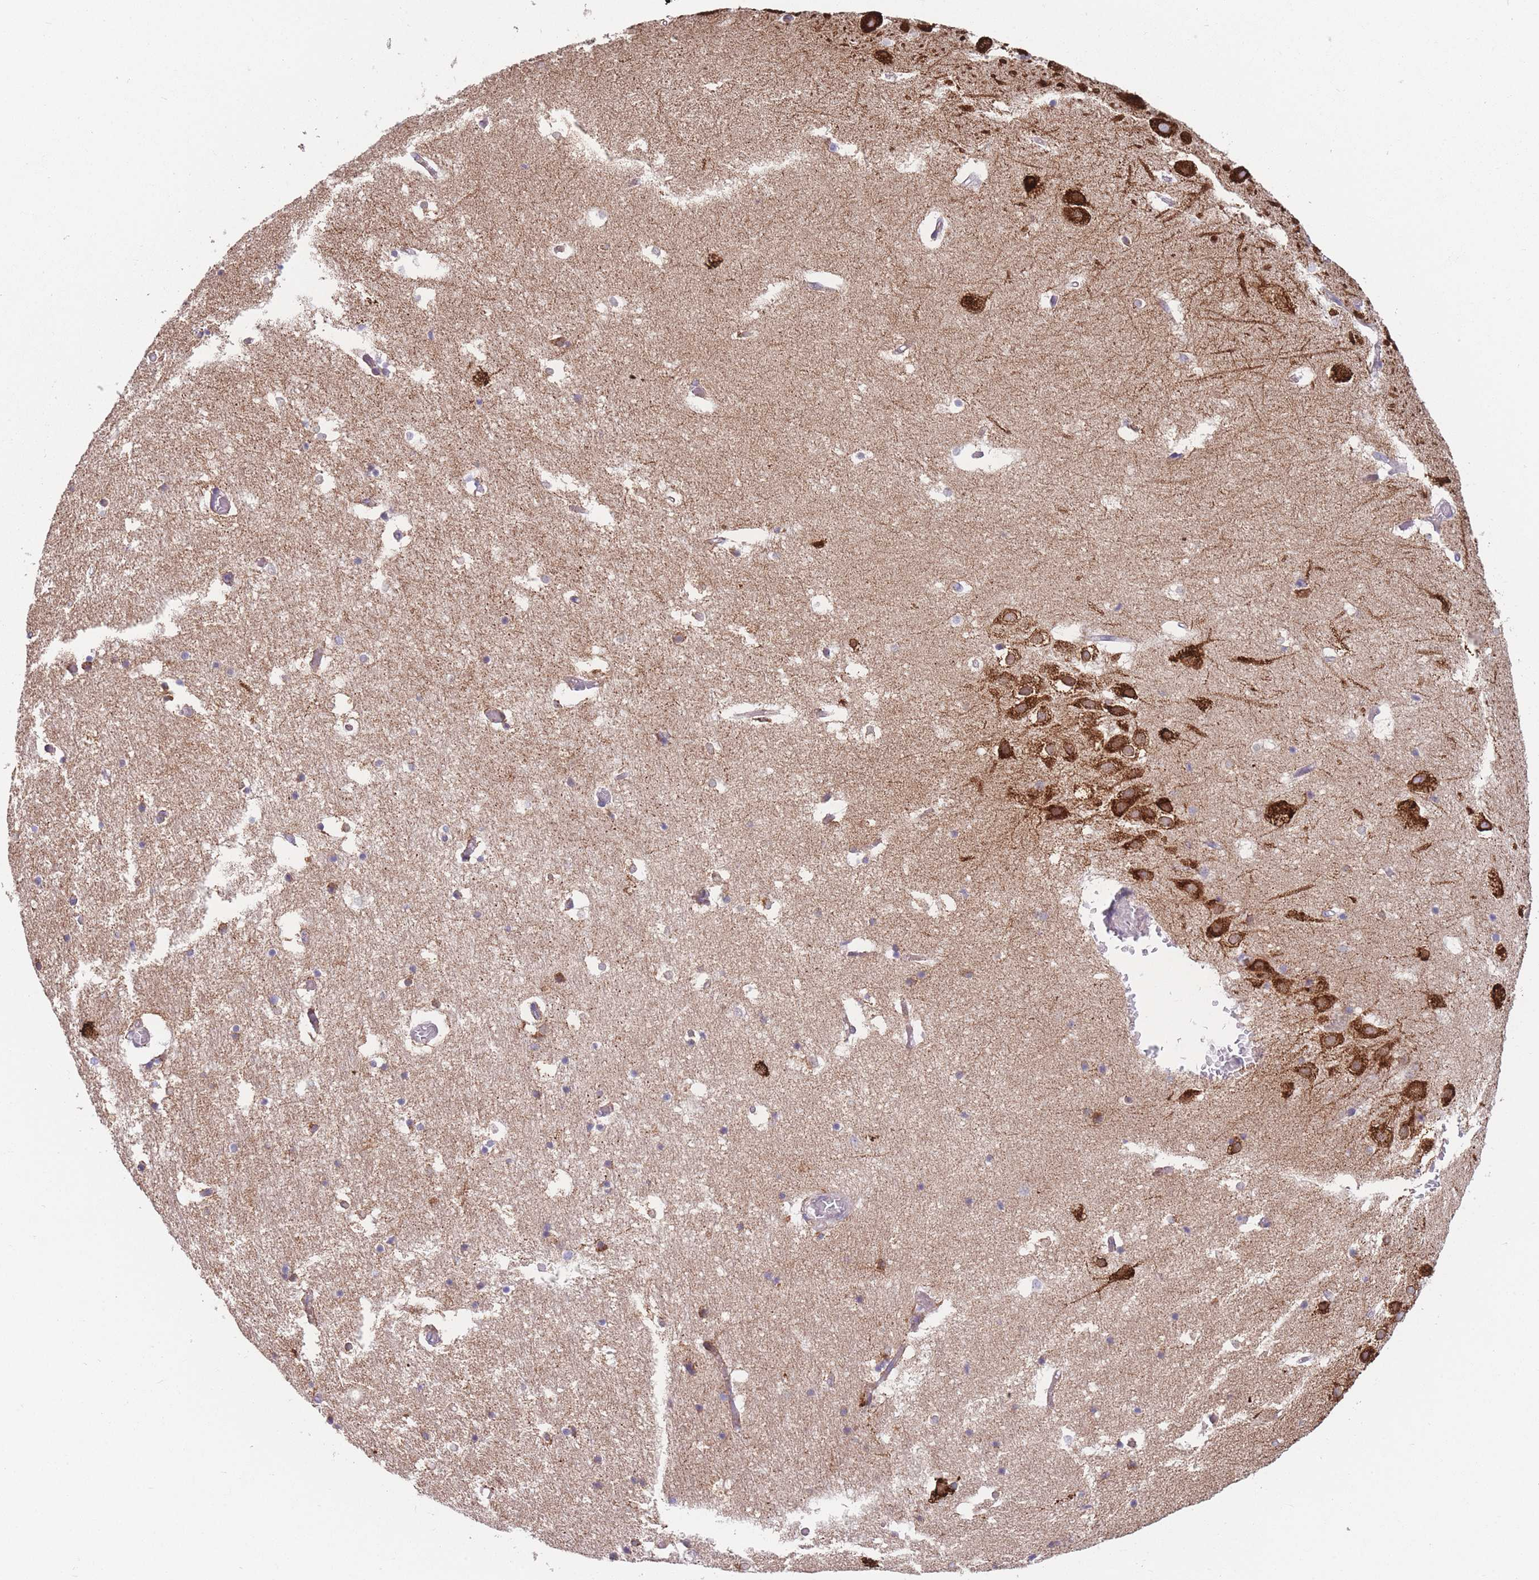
{"staining": {"intensity": "strong", "quantity": "<25%", "location": "cytoplasmic/membranous"}, "tissue": "hippocampus", "cell_type": "Glial cells", "image_type": "normal", "snomed": [{"axis": "morphology", "description": "Normal tissue, NOS"}, {"axis": "topography", "description": "Hippocampus"}], "caption": "Immunohistochemistry (IHC) (DAB) staining of benign human hippocampus demonstrates strong cytoplasmic/membranous protein staining in about <25% of glial cells. Immunohistochemistry (IHC) stains the protein in brown and the nuclei are stained blue.", "gene": "AK9", "patient": {"sex": "female", "age": 52}}